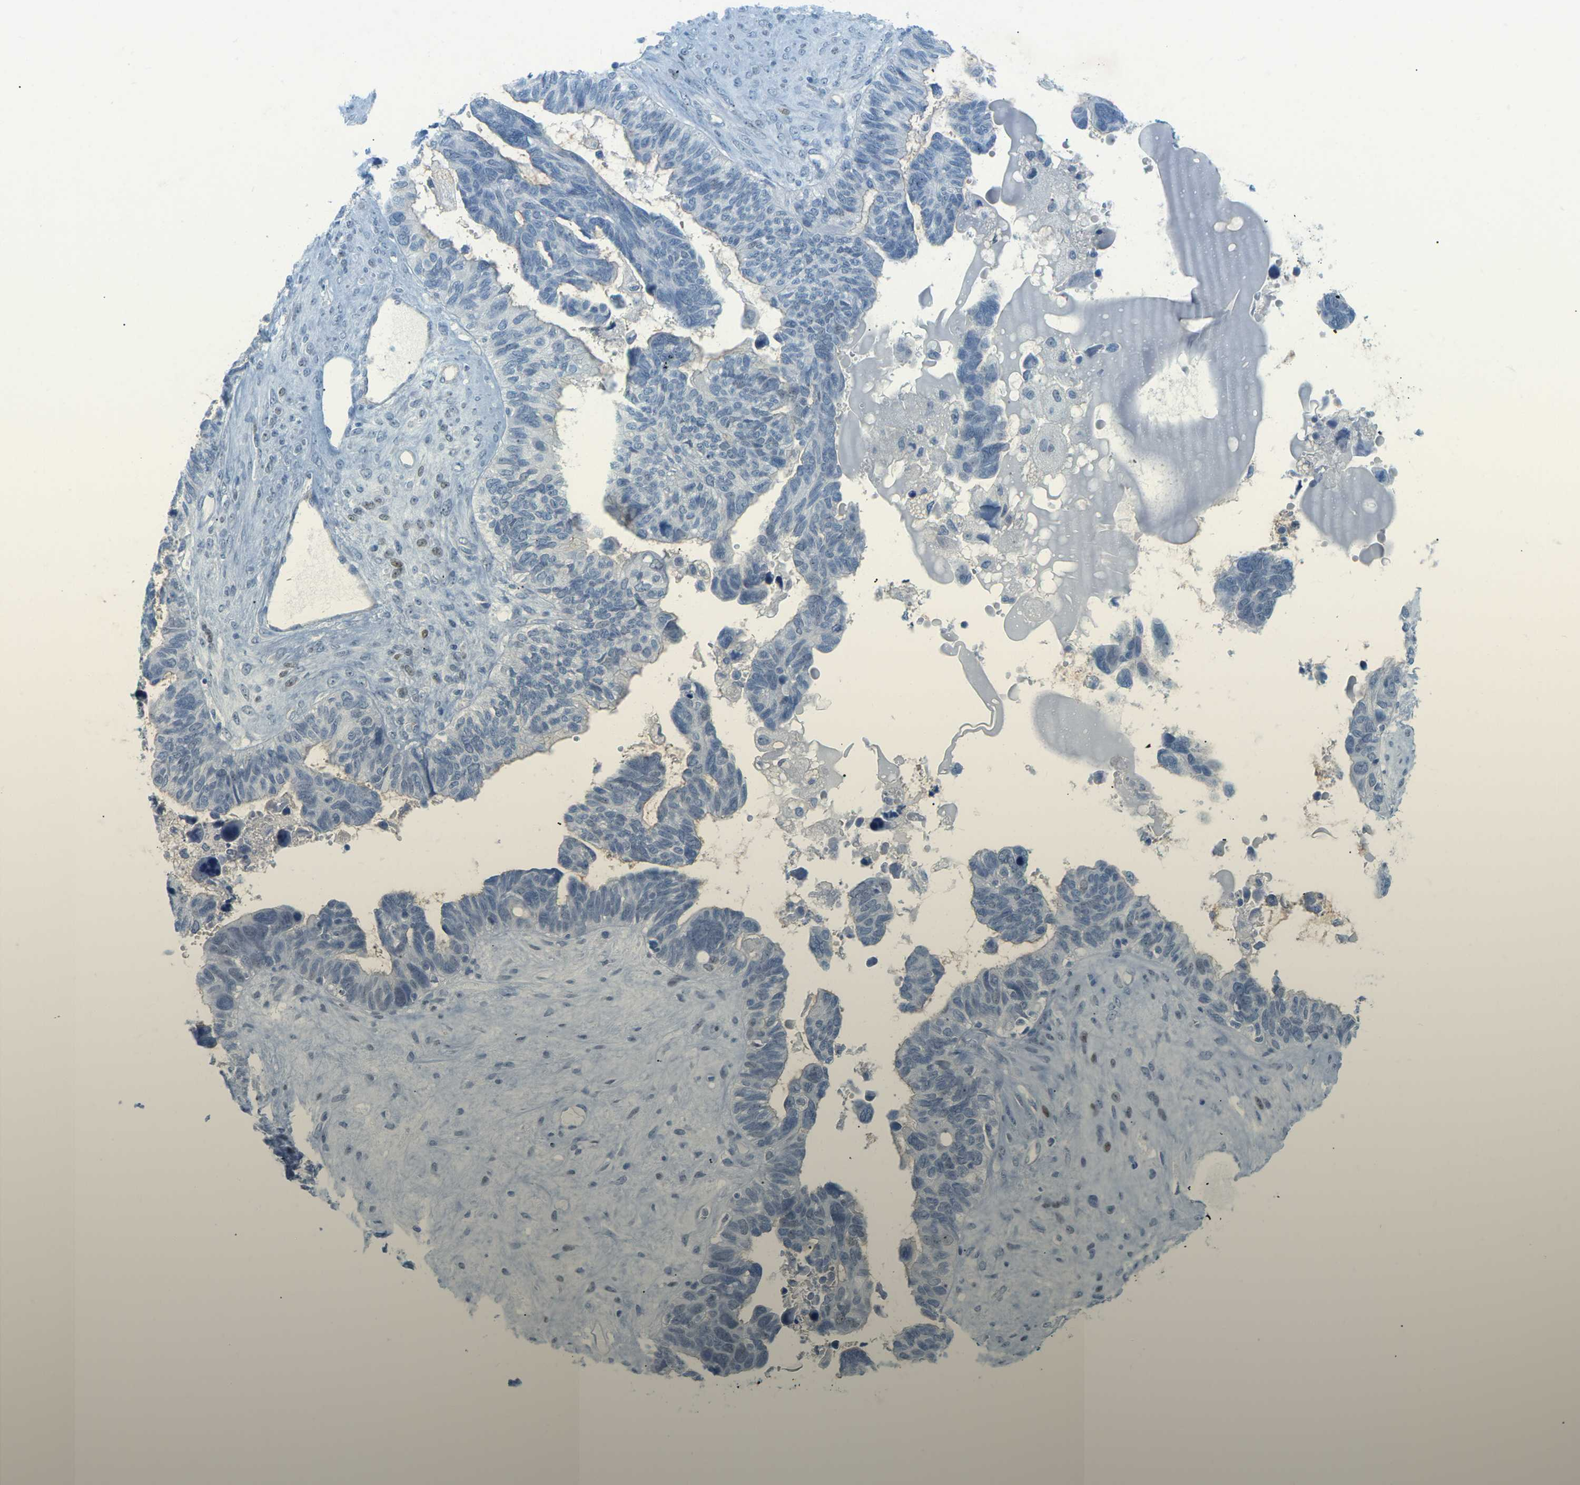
{"staining": {"intensity": "weak", "quantity": "<25%", "location": "nuclear"}, "tissue": "ovarian cancer", "cell_type": "Tumor cells", "image_type": "cancer", "snomed": [{"axis": "morphology", "description": "Cystadenocarcinoma, serous, NOS"}, {"axis": "topography", "description": "Ovary"}], "caption": "Immunohistochemistry (IHC) image of human ovarian cancer stained for a protein (brown), which demonstrates no staining in tumor cells.", "gene": "HLTF", "patient": {"sex": "female", "age": 79}}